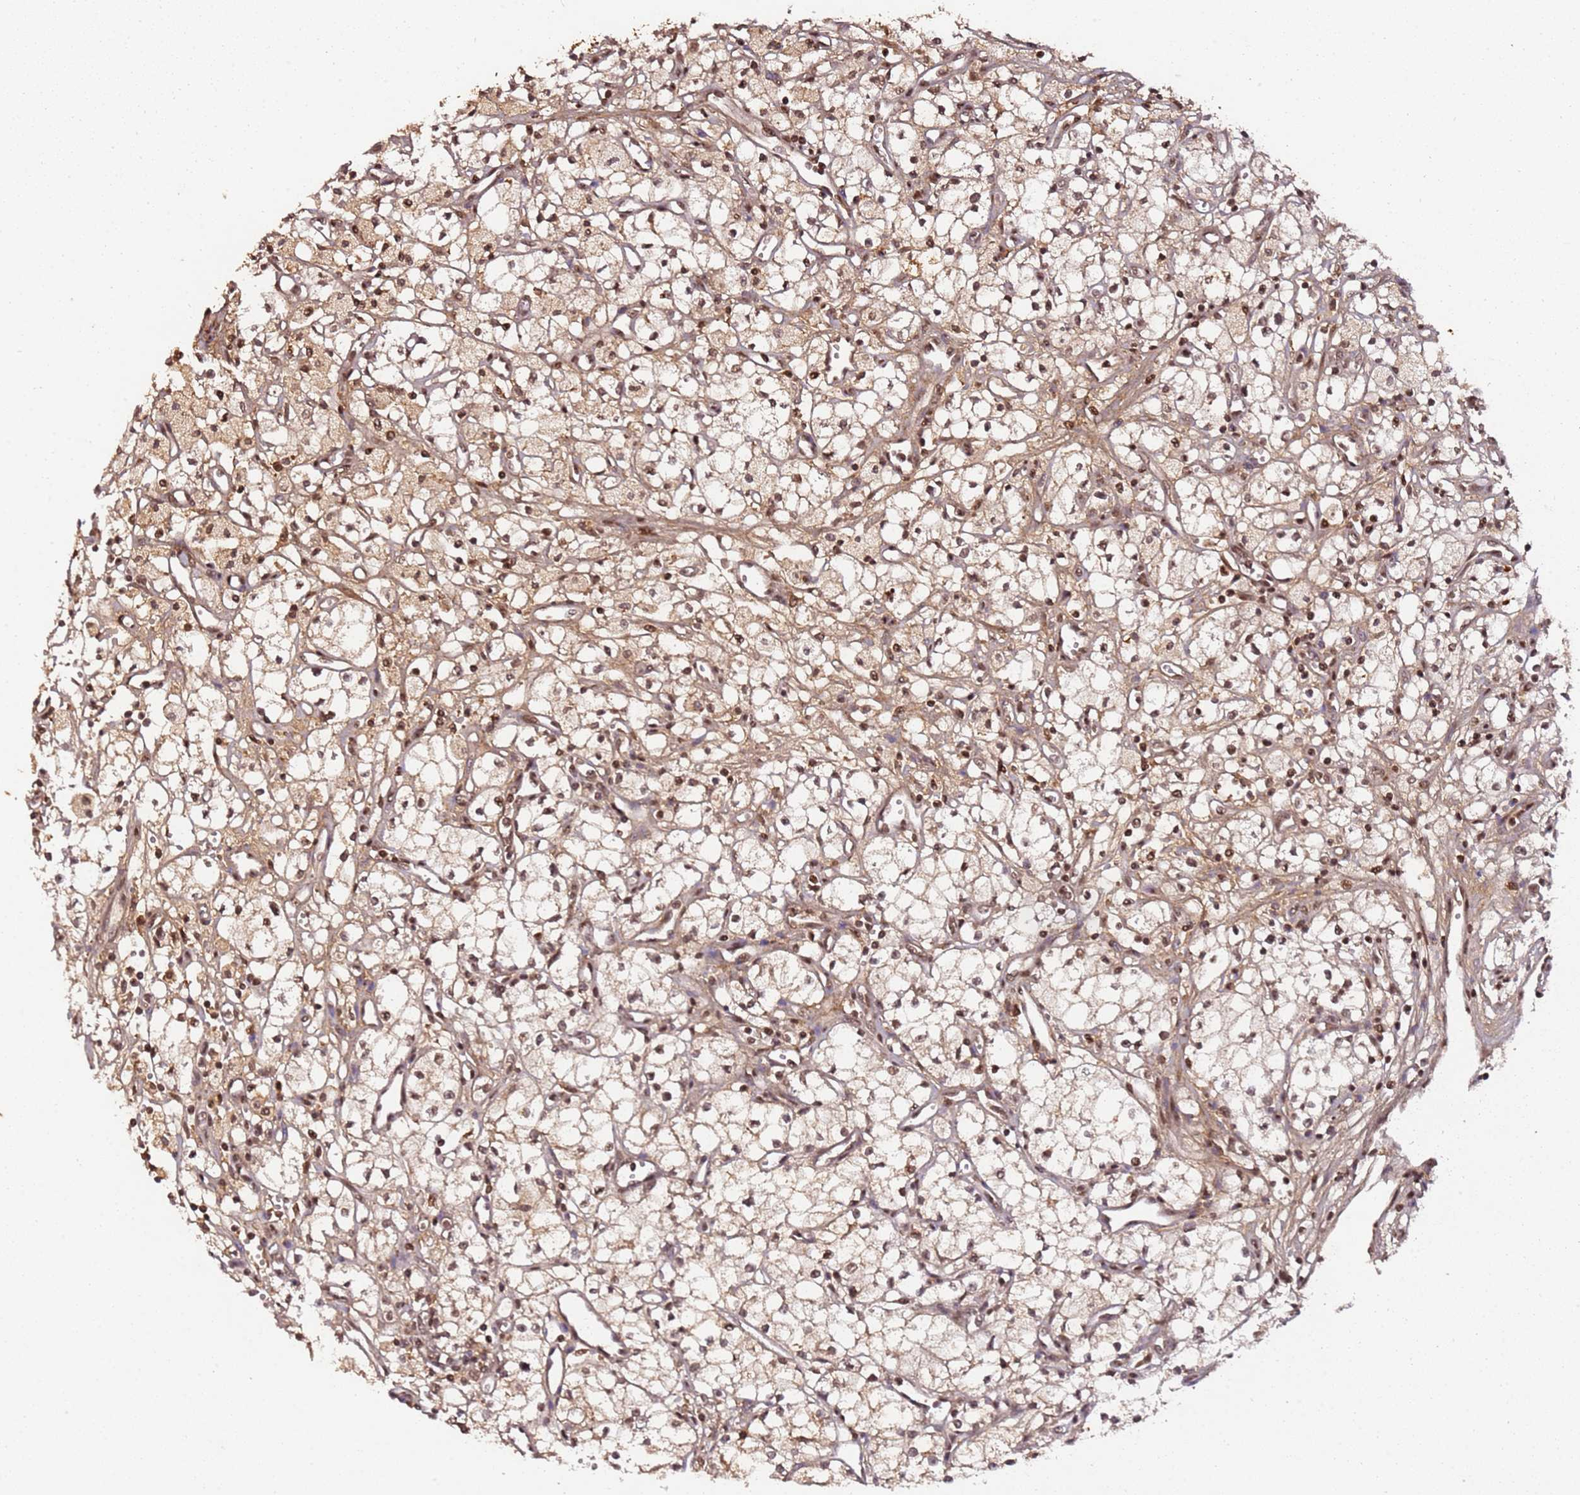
{"staining": {"intensity": "moderate", "quantity": ">75%", "location": "cytoplasmic/membranous,nuclear"}, "tissue": "renal cancer", "cell_type": "Tumor cells", "image_type": "cancer", "snomed": [{"axis": "morphology", "description": "Adenocarcinoma, NOS"}, {"axis": "topography", "description": "Kidney"}], "caption": "Protein analysis of adenocarcinoma (renal) tissue reveals moderate cytoplasmic/membranous and nuclear positivity in approximately >75% of tumor cells. (DAB (3,3'-diaminobenzidine) IHC with brightfield microscopy, high magnification).", "gene": "COL1A2", "patient": {"sex": "male", "age": 59}}